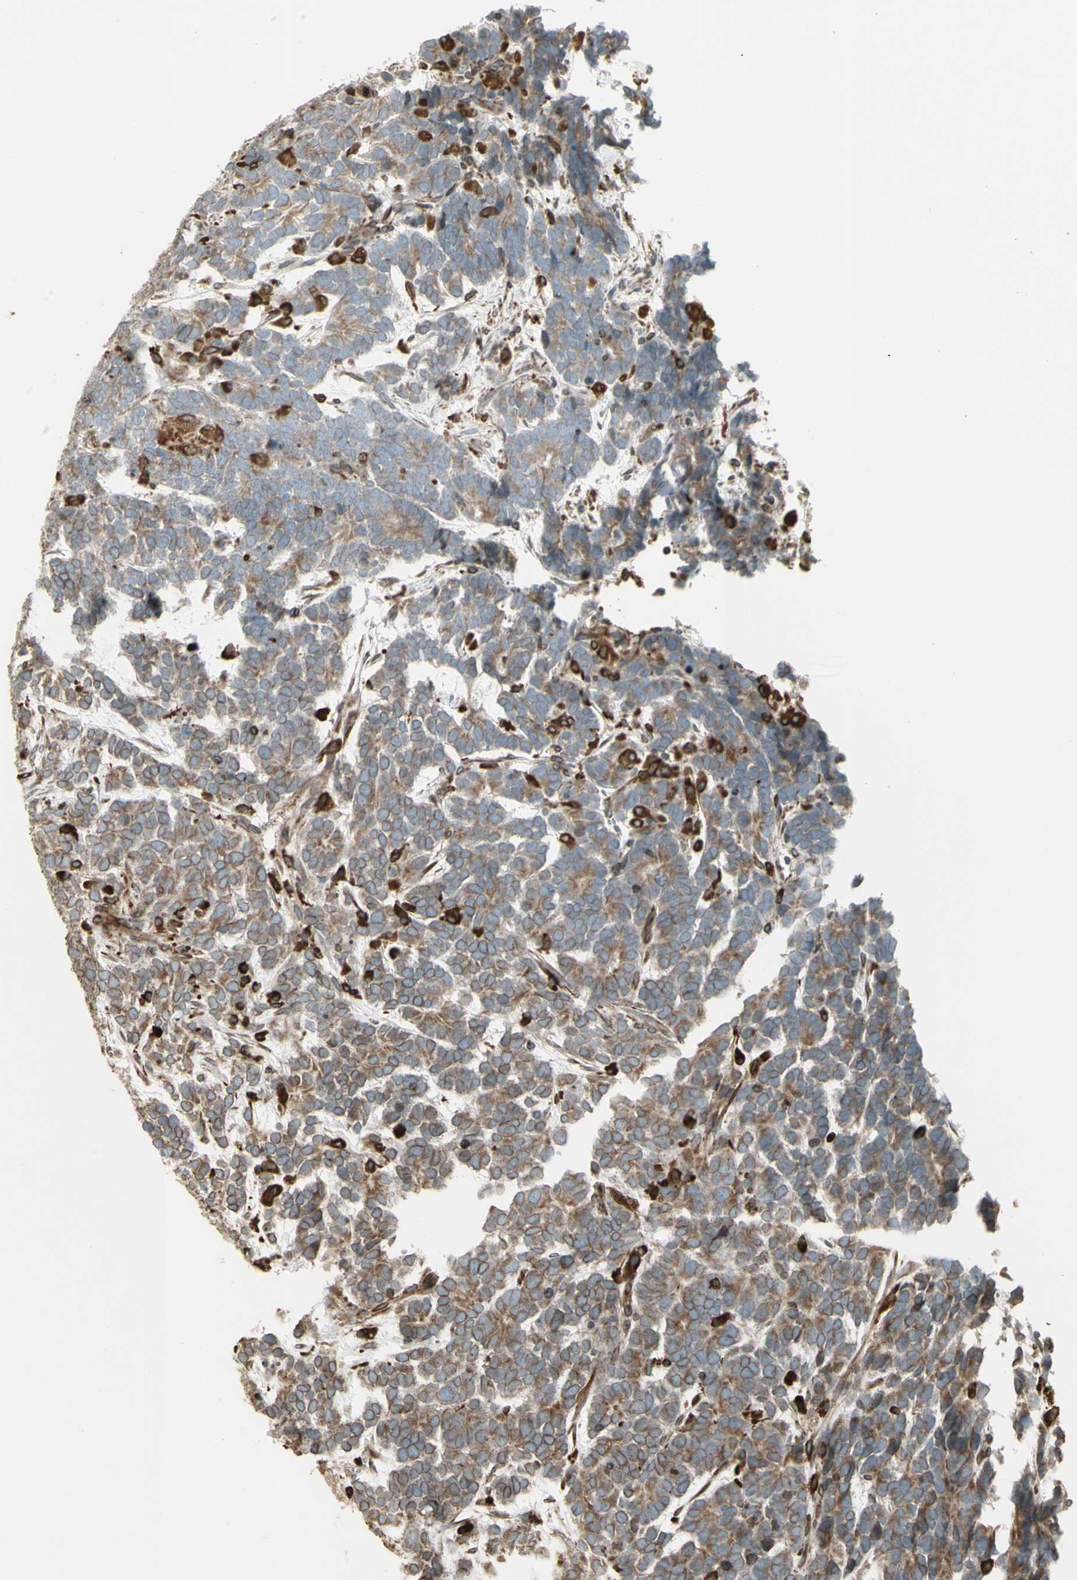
{"staining": {"intensity": "weak", "quantity": "25%-75%", "location": "cytoplasmic/membranous"}, "tissue": "testis cancer", "cell_type": "Tumor cells", "image_type": "cancer", "snomed": [{"axis": "morphology", "description": "Carcinoma, Embryonal, NOS"}, {"axis": "topography", "description": "Testis"}], "caption": "The micrograph displays immunohistochemical staining of embryonal carcinoma (testis). There is weak cytoplasmic/membranous staining is identified in about 25%-75% of tumor cells.", "gene": "CANX", "patient": {"sex": "male", "age": 26}}